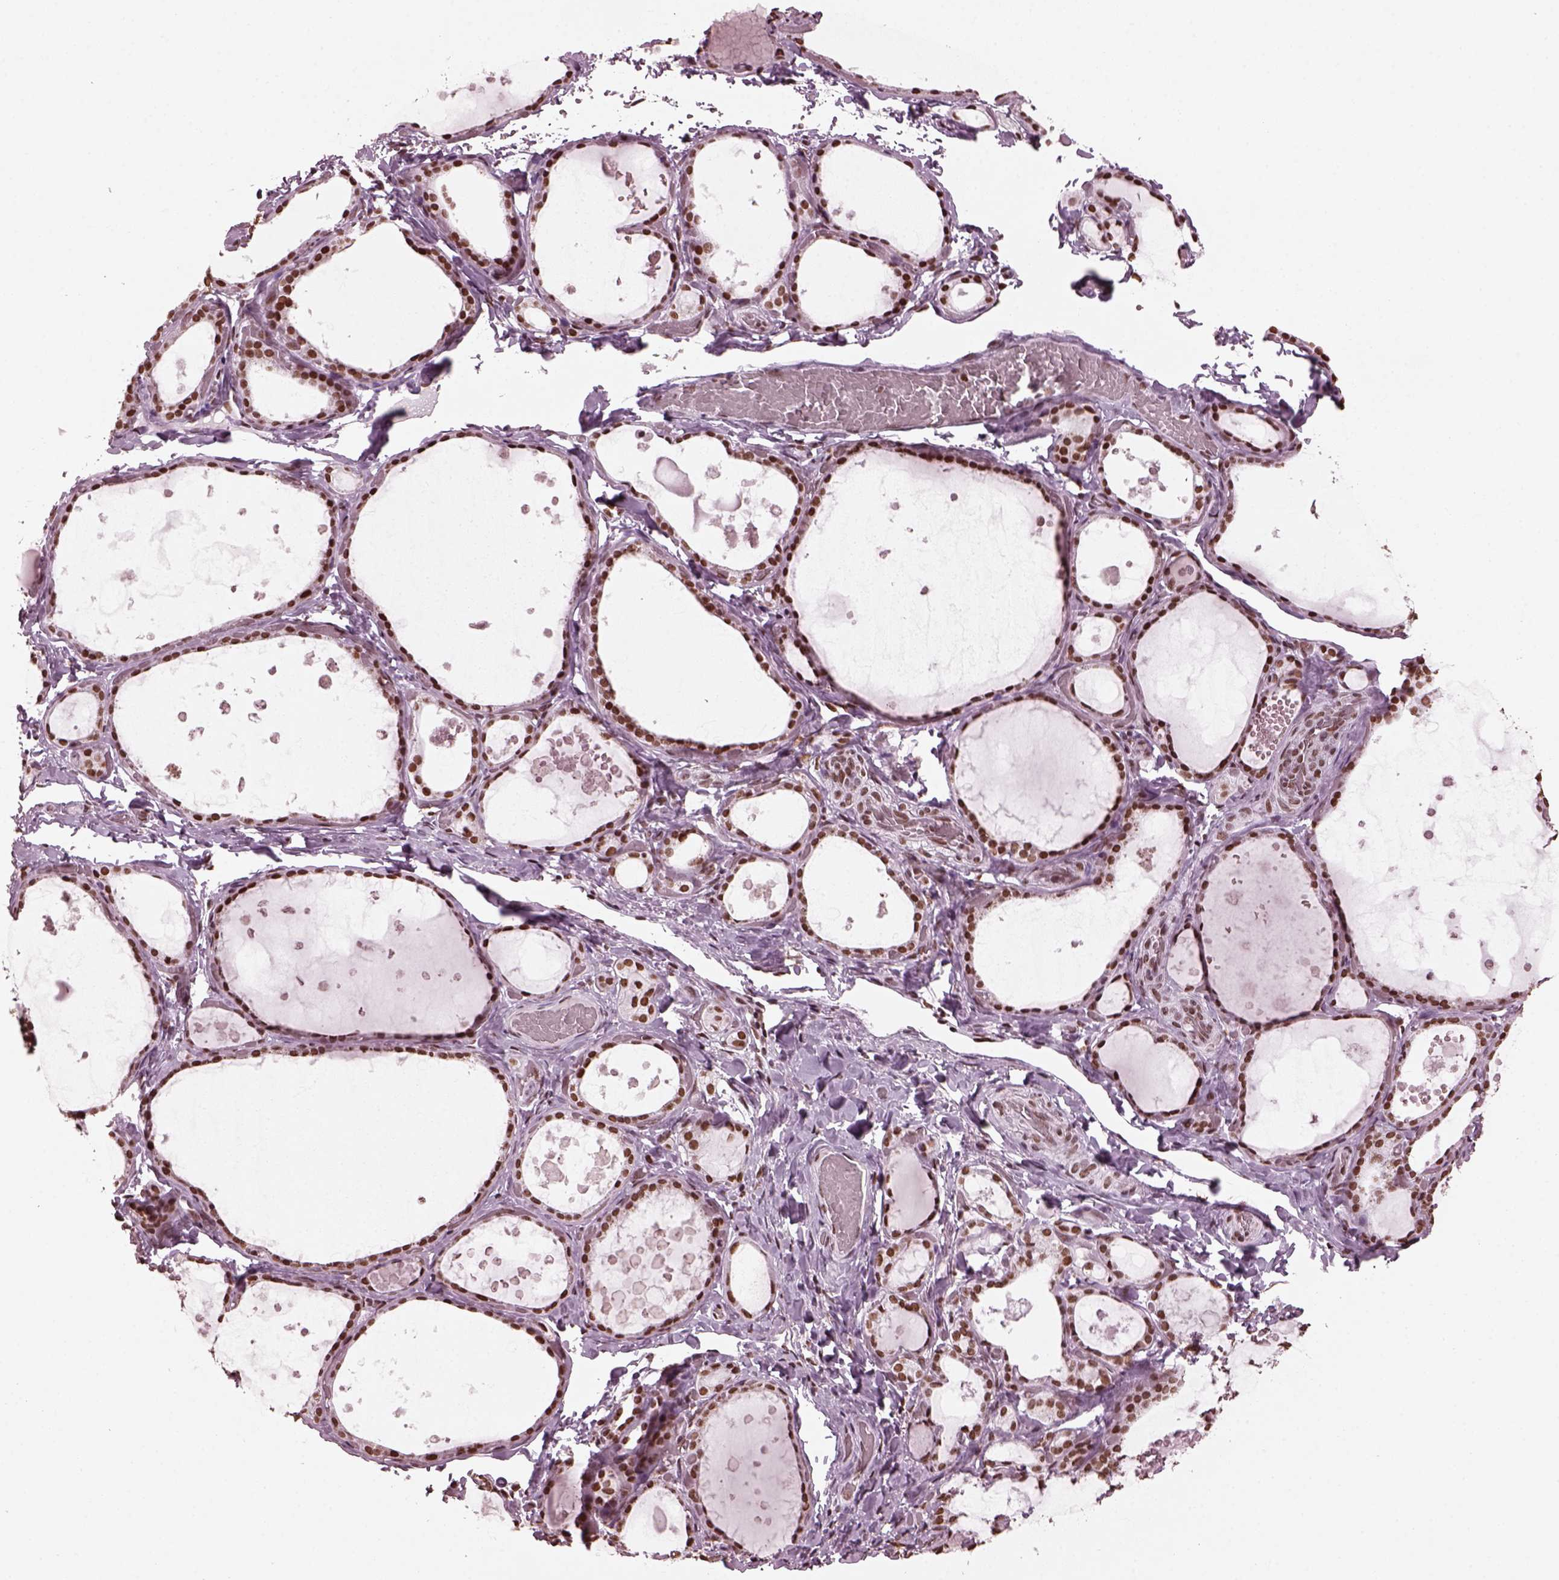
{"staining": {"intensity": "strong", "quantity": ">75%", "location": "nuclear"}, "tissue": "thyroid gland", "cell_type": "Glandular cells", "image_type": "normal", "snomed": [{"axis": "morphology", "description": "Normal tissue, NOS"}, {"axis": "topography", "description": "Thyroid gland"}], "caption": "IHC (DAB) staining of unremarkable thyroid gland exhibits strong nuclear protein positivity in about >75% of glandular cells.", "gene": "CBFA2T3", "patient": {"sex": "female", "age": 56}}